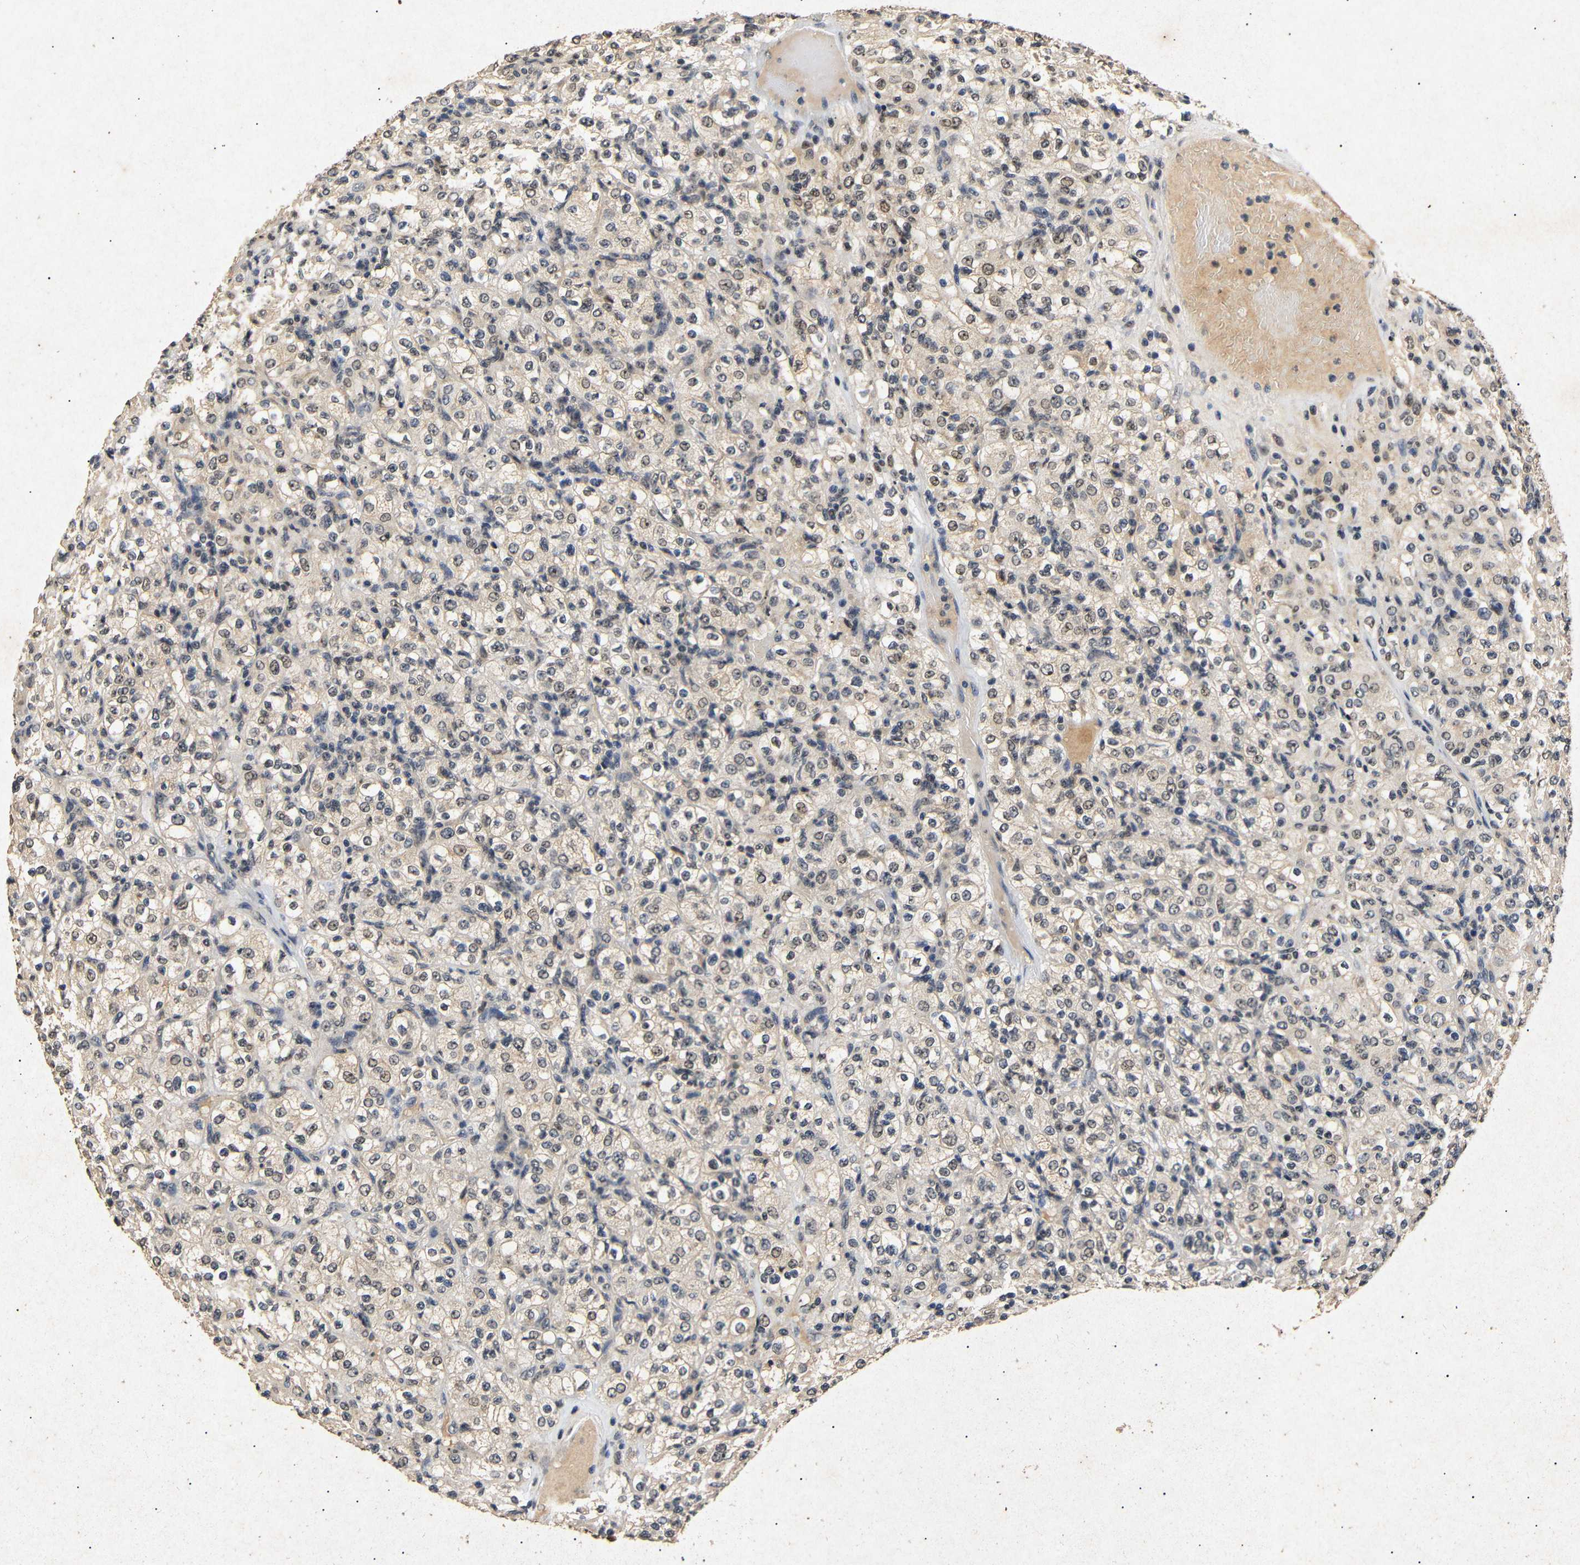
{"staining": {"intensity": "weak", "quantity": "25%-75%", "location": "cytoplasmic/membranous,nuclear"}, "tissue": "renal cancer", "cell_type": "Tumor cells", "image_type": "cancer", "snomed": [{"axis": "morphology", "description": "Normal tissue, NOS"}, {"axis": "morphology", "description": "Adenocarcinoma, NOS"}, {"axis": "topography", "description": "Kidney"}], "caption": "The photomicrograph reveals immunohistochemical staining of renal cancer (adenocarcinoma). There is weak cytoplasmic/membranous and nuclear staining is appreciated in about 25%-75% of tumor cells. (brown staining indicates protein expression, while blue staining denotes nuclei).", "gene": "PARN", "patient": {"sex": "female", "age": 72}}